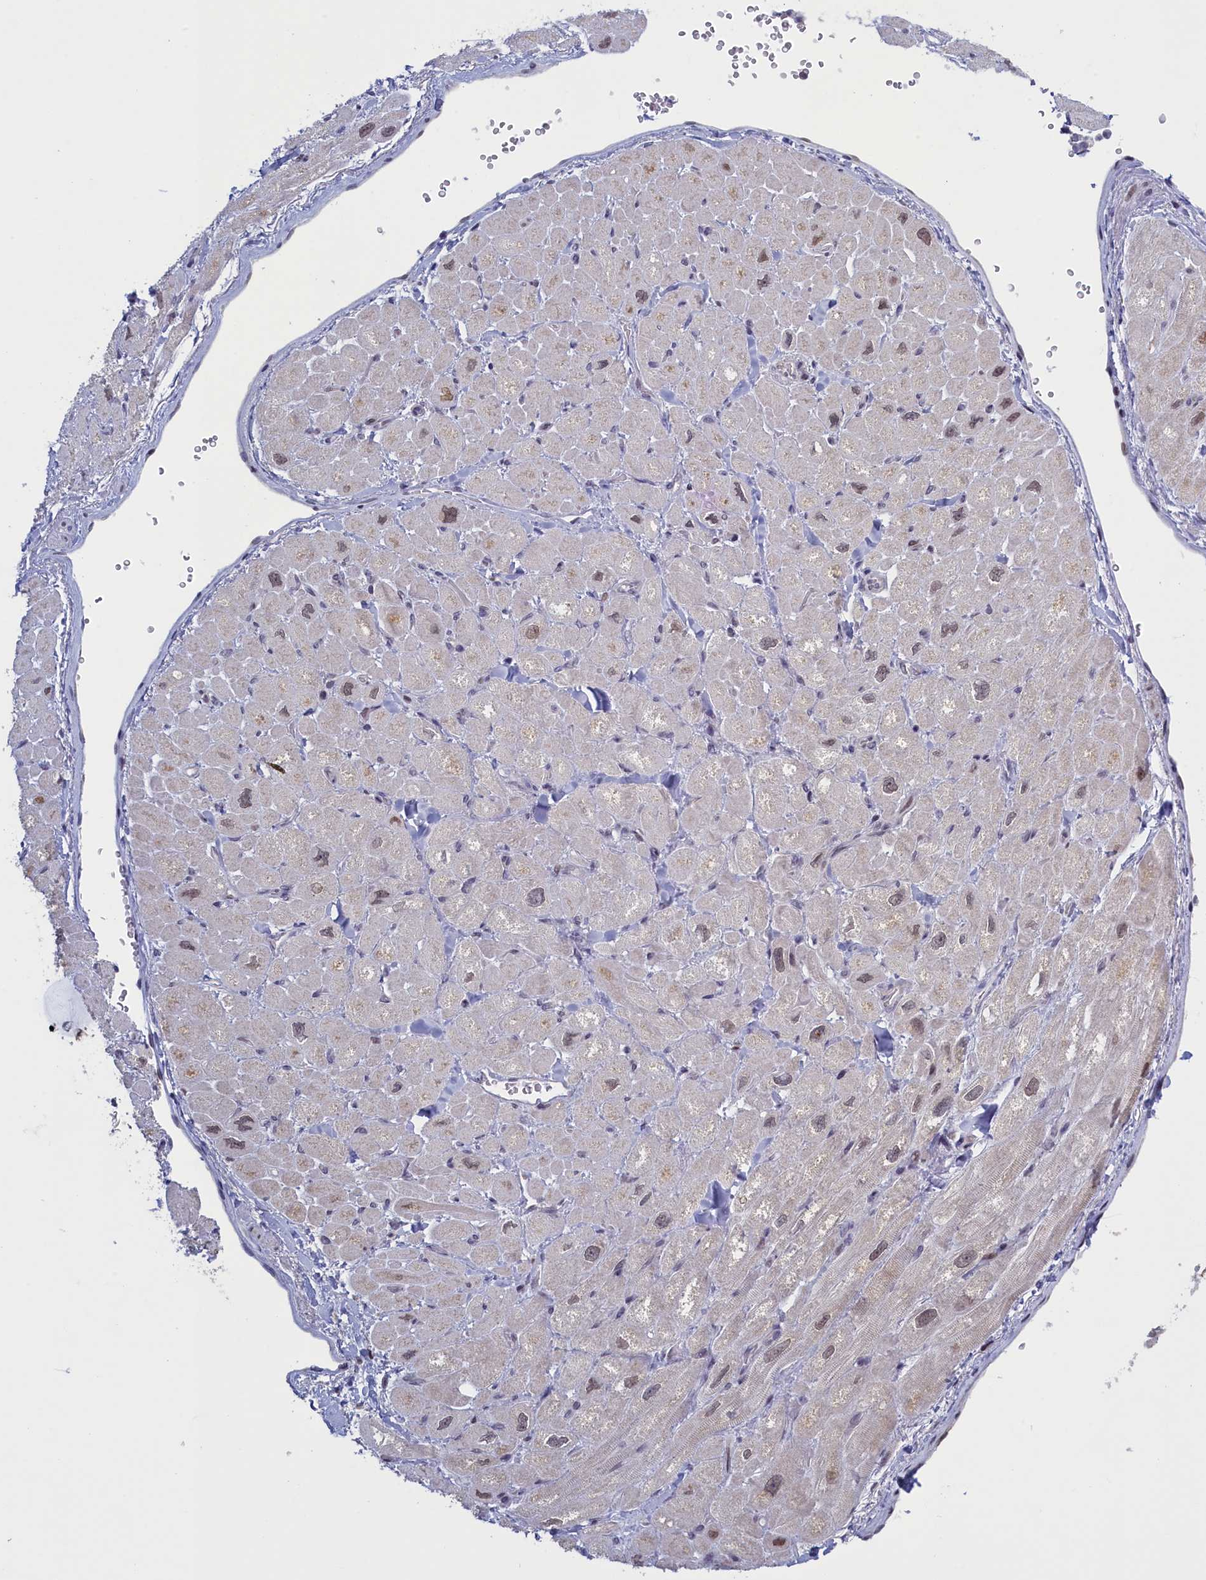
{"staining": {"intensity": "weak", "quantity": "<25%", "location": "nuclear"}, "tissue": "heart muscle", "cell_type": "Cardiomyocytes", "image_type": "normal", "snomed": [{"axis": "morphology", "description": "Normal tissue, NOS"}, {"axis": "topography", "description": "Heart"}], "caption": "High power microscopy image of an immunohistochemistry histopathology image of benign heart muscle, revealing no significant expression in cardiomyocytes.", "gene": "ATF7IP2", "patient": {"sex": "male", "age": 65}}